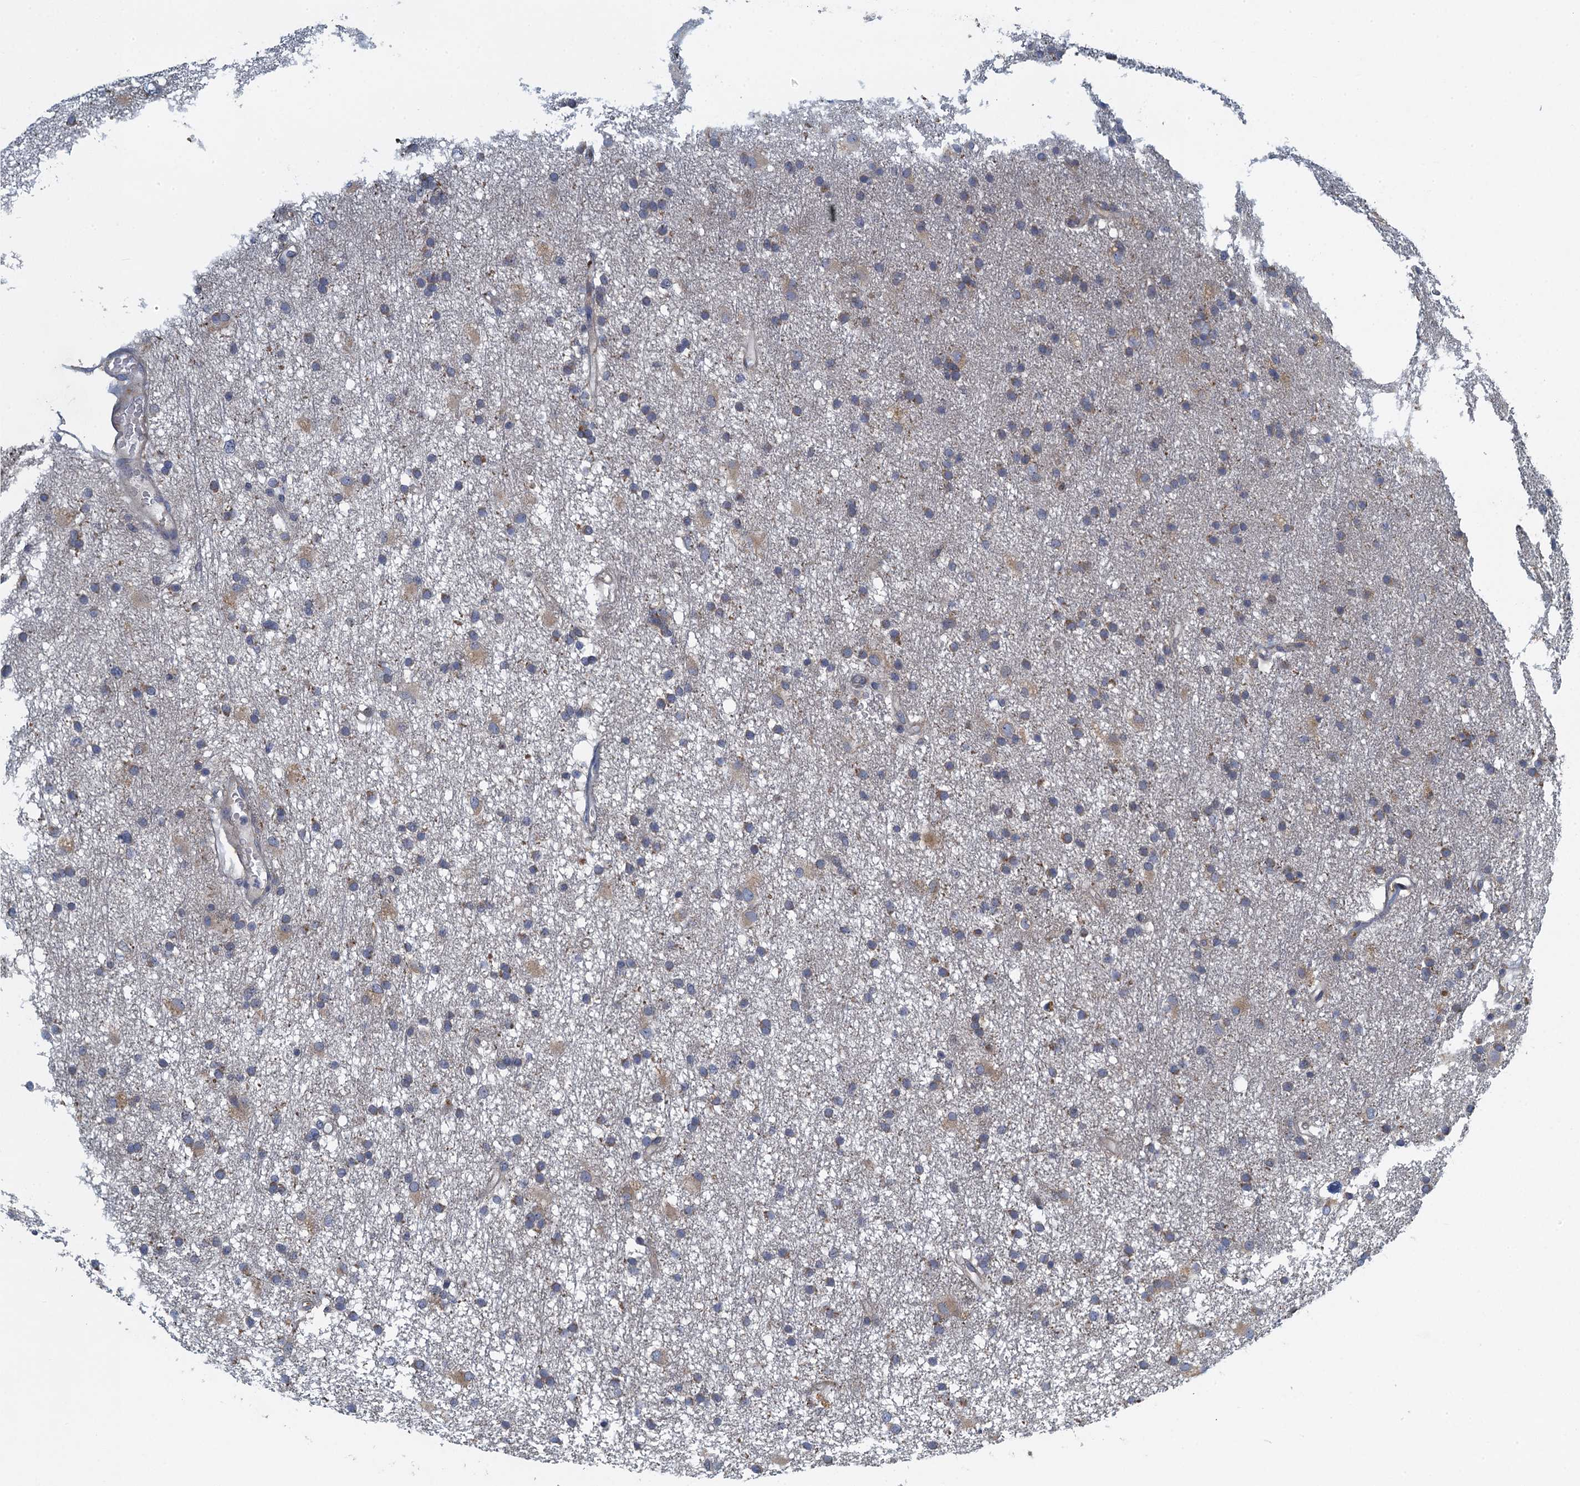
{"staining": {"intensity": "weak", "quantity": "<25%", "location": "cytoplasmic/membranous"}, "tissue": "glioma", "cell_type": "Tumor cells", "image_type": "cancer", "snomed": [{"axis": "morphology", "description": "Glioma, malignant, High grade"}, {"axis": "topography", "description": "Brain"}], "caption": "Immunohistochemical staining of human glioma reveals no significant positivity in tumor cells.", "gene": "ALG2", "patient": {"sex": "male", "age": 77}}